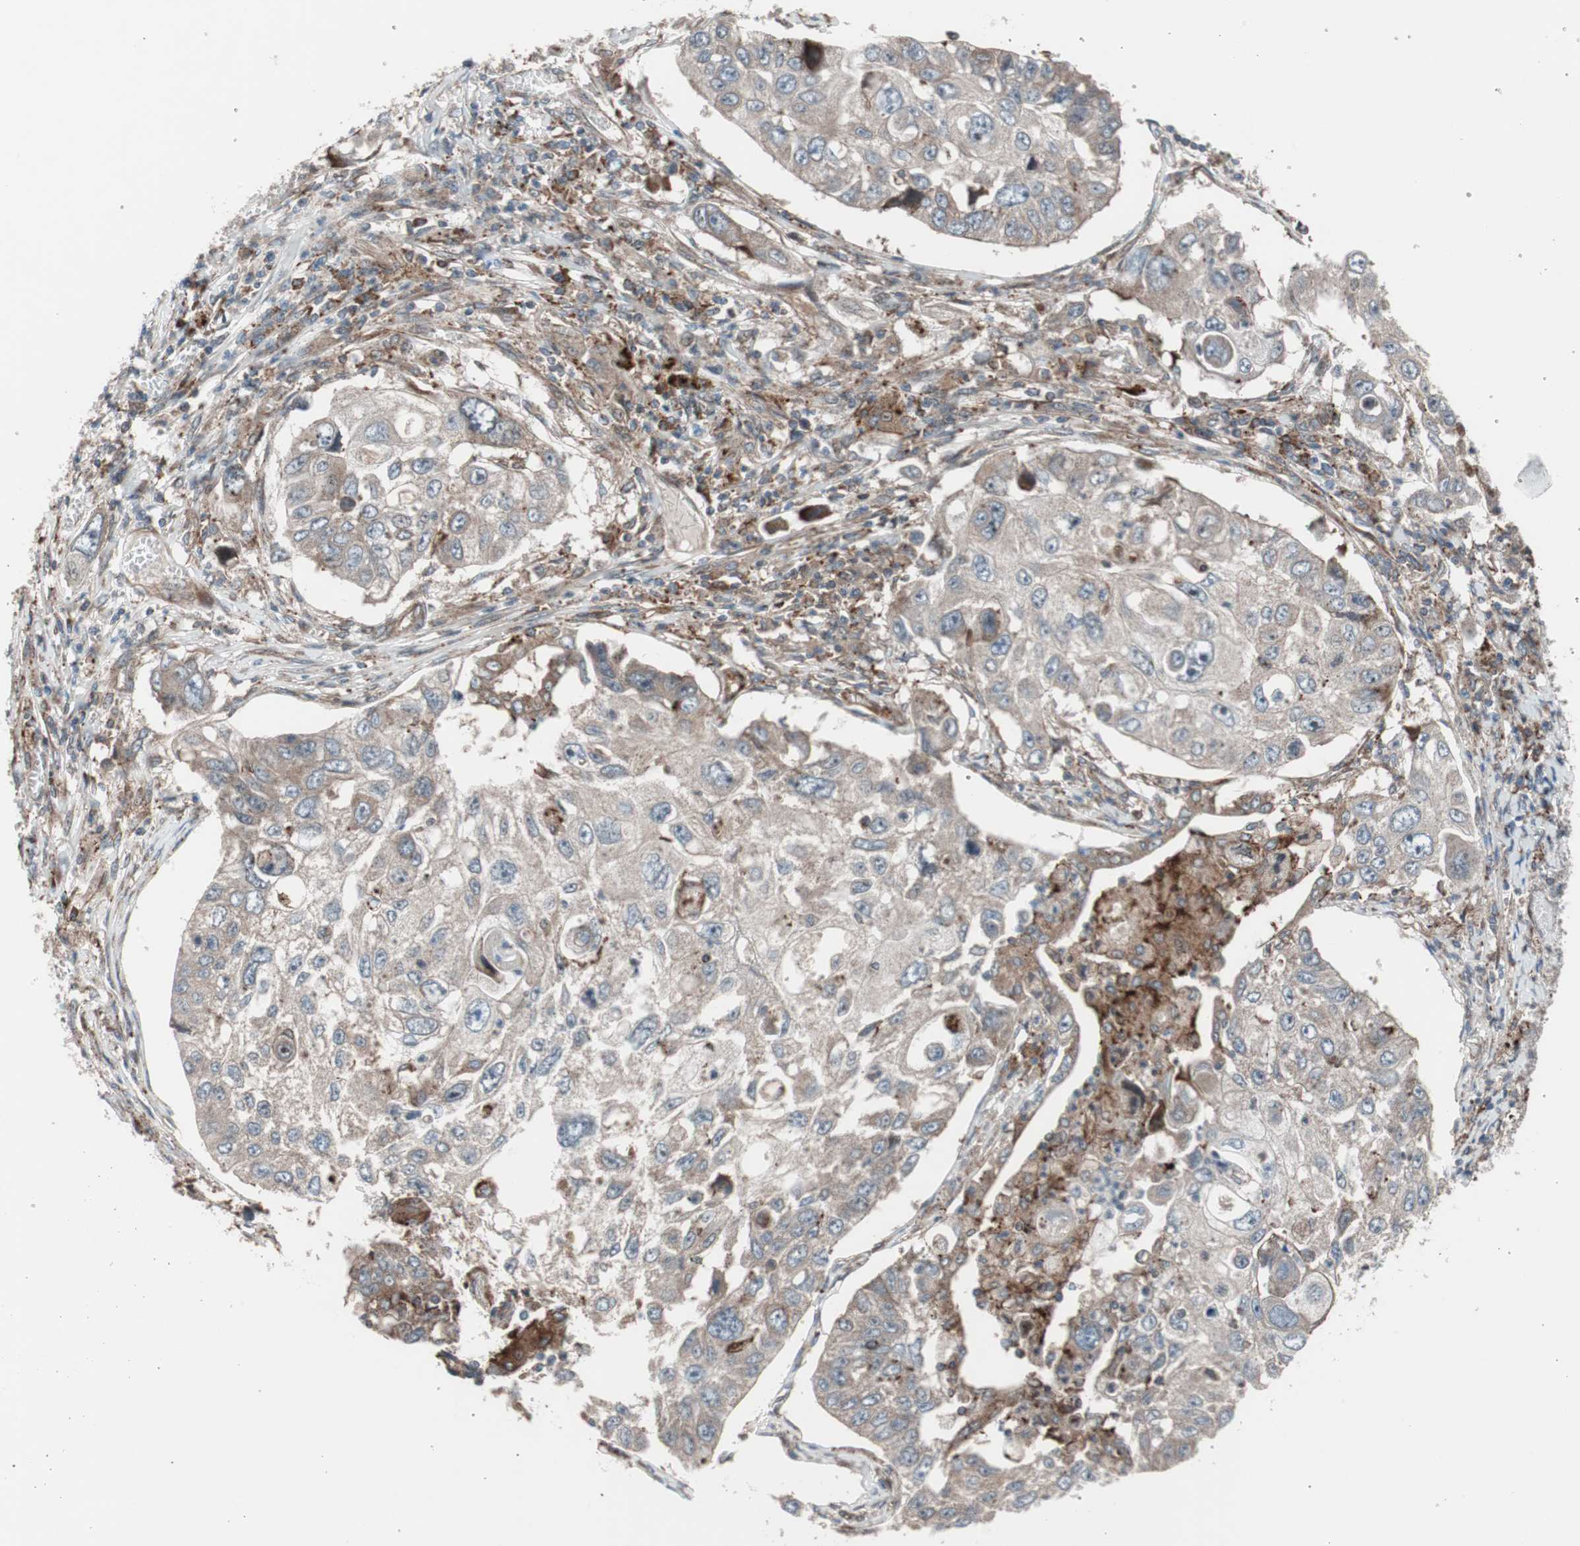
{"staining": {"intensity": "weak", "quantity": ">75%", "location": "cytoplasmic/membranous"}, "tissue": "lung cancer", "cell_type": "Tumor cells", "image_type": "cancer", "snomed": [{"axis": "morphology", "description": "Squamous cell carcinoma, NOS"}, {"axis": "topography", "description": "Lung"}], "caption": "Immunohistochemistry histopathology image of lung cancer stained for a protein (brown), which reveals low levels of weak cytoplasmic/membranous staining in about >75% of tumor cells.", "gene": "CCL14", "patient": {"sex": "male", "age": 71}}